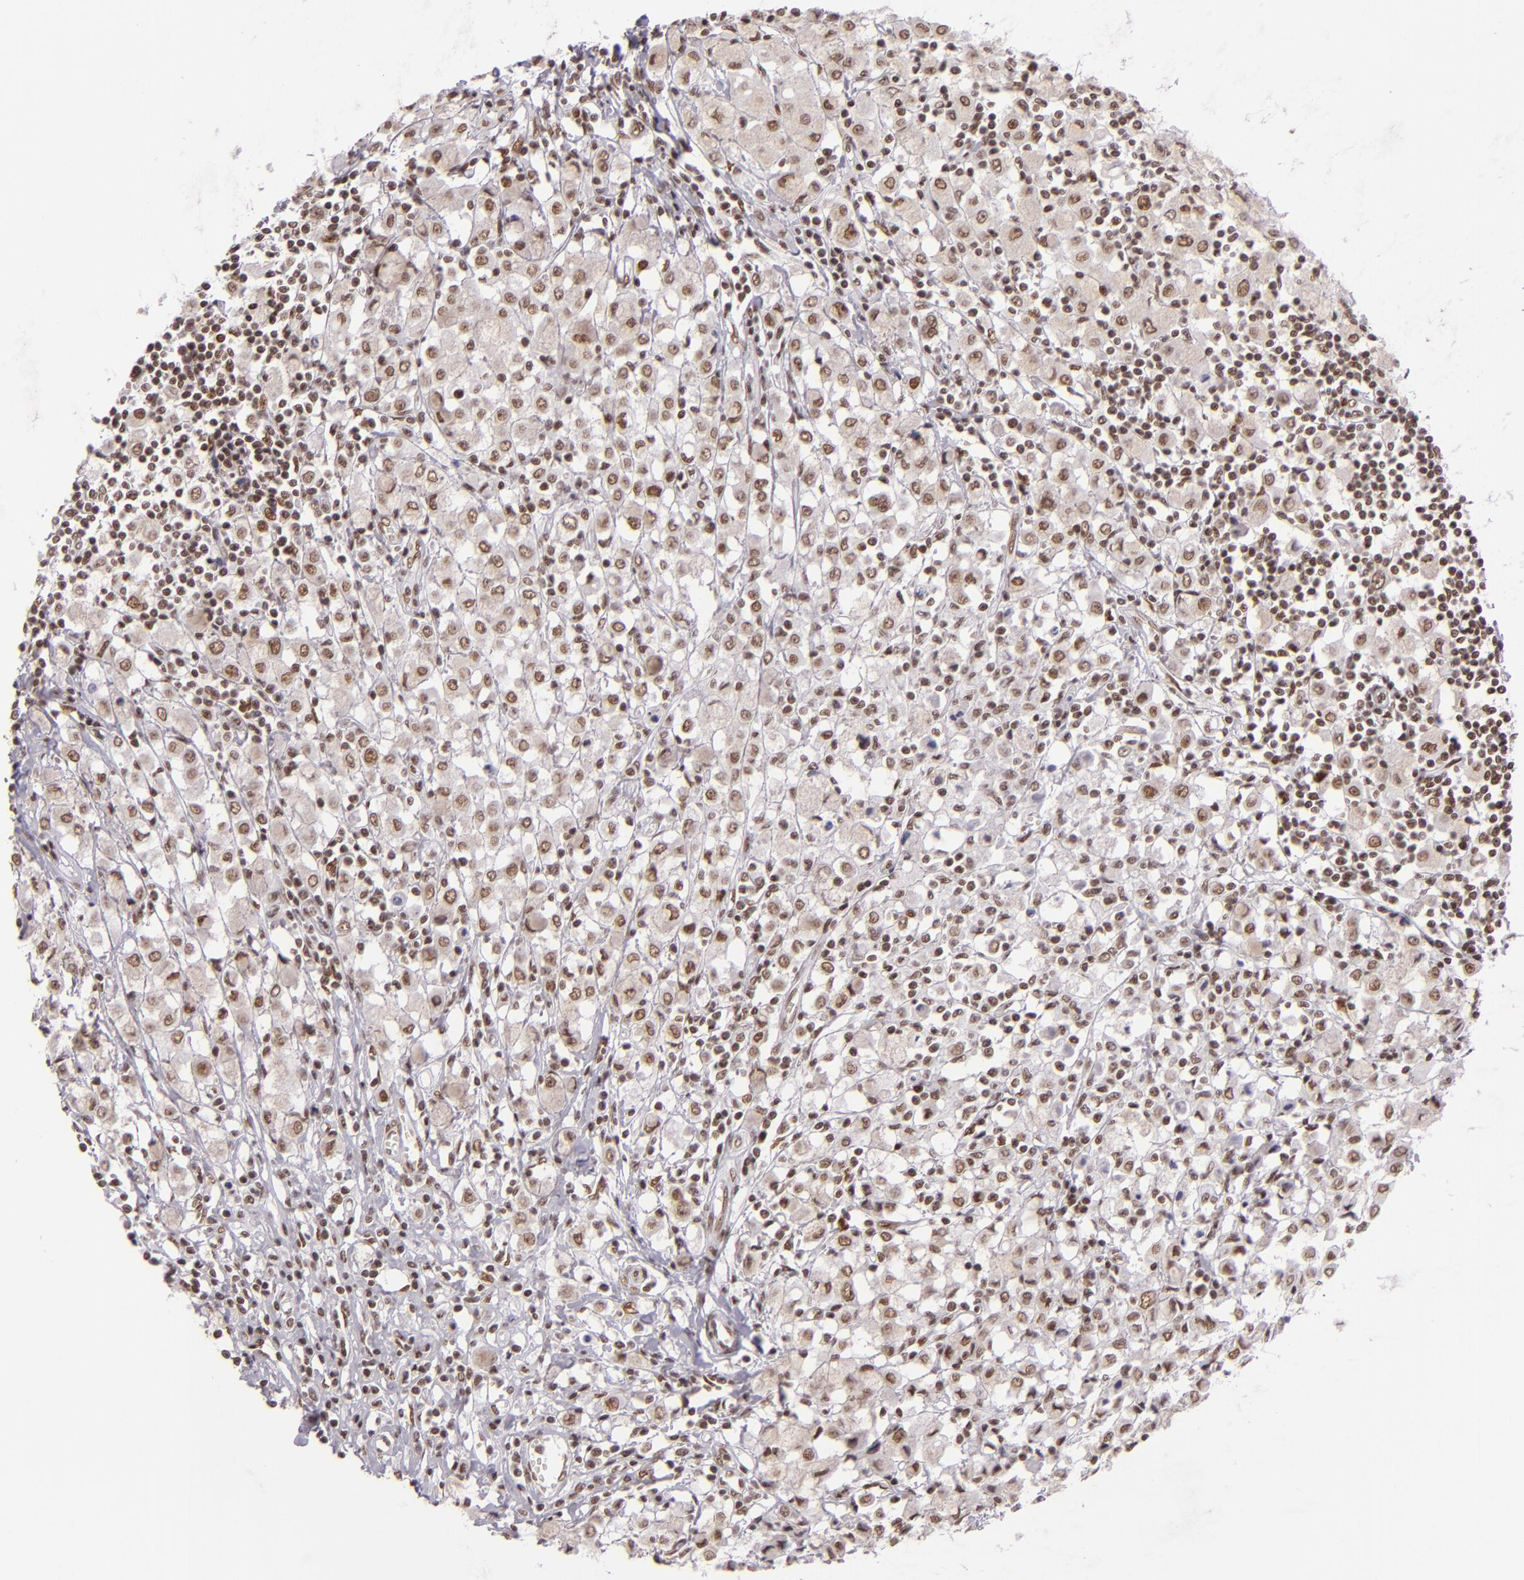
{"staining": {"intensity": "weak", "quantity": ">75%", "location": "nuclear"}, "tissue": "breast cancer", "cell_type": "Tumor cells", "image_type": "cancer", "snomed": [{"axis": "morphology", "description": "Lobular carcinoma"}, {"axis": "topography", "description": "Breast"}], "caption": "Immunohistochemistry (IHC) histopathology image of lobular carcinoma (breast) stained for a protein (brown), which shows low levels of weak nuclear expression in approximately >75% of tumor cells.", "gene": "BRD8", "patient": {"sex": "female", "age": 85}}